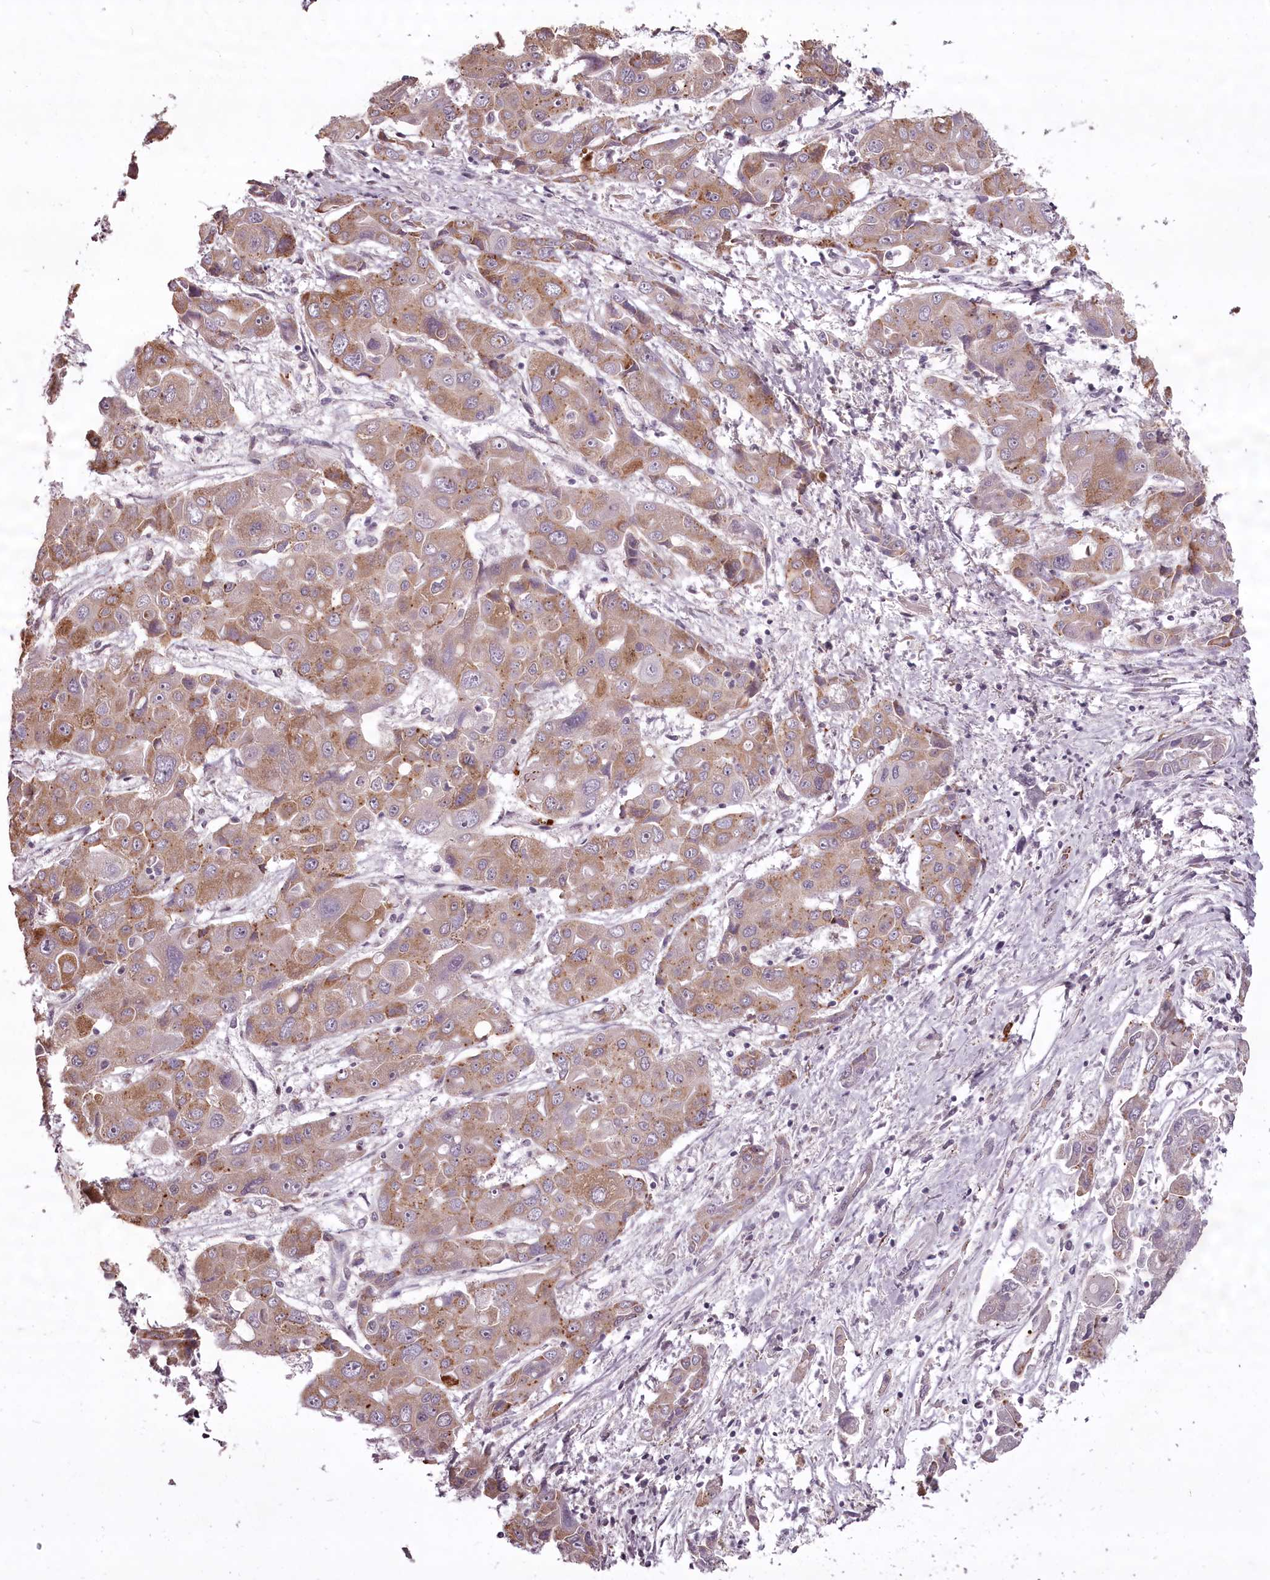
{"staining": {"intensity": "moderate", "quantity": "25%-75%", "location": "cytoplasmic/membranous"}, "tissue": "liver cancer", "cell_type": "Tumor cells", "image_type": "cancer", "snomed": [{"axis": "morphology", "description": "Cholangiocarcinoma"}, {"axis": "topography", "description": "Liver"}], "caption": "Immunohistochemistry (IHC) micrograph of human liver cancer (cholangiocarcinoma) stained for a protein (brown), which demonstrates medium levels of moderate cytoplasmic/membranous staining in approximately 25%-75% of tumor cells.", "gene": "CCDC92", "patient": {"sex": "male", "age": 67}}